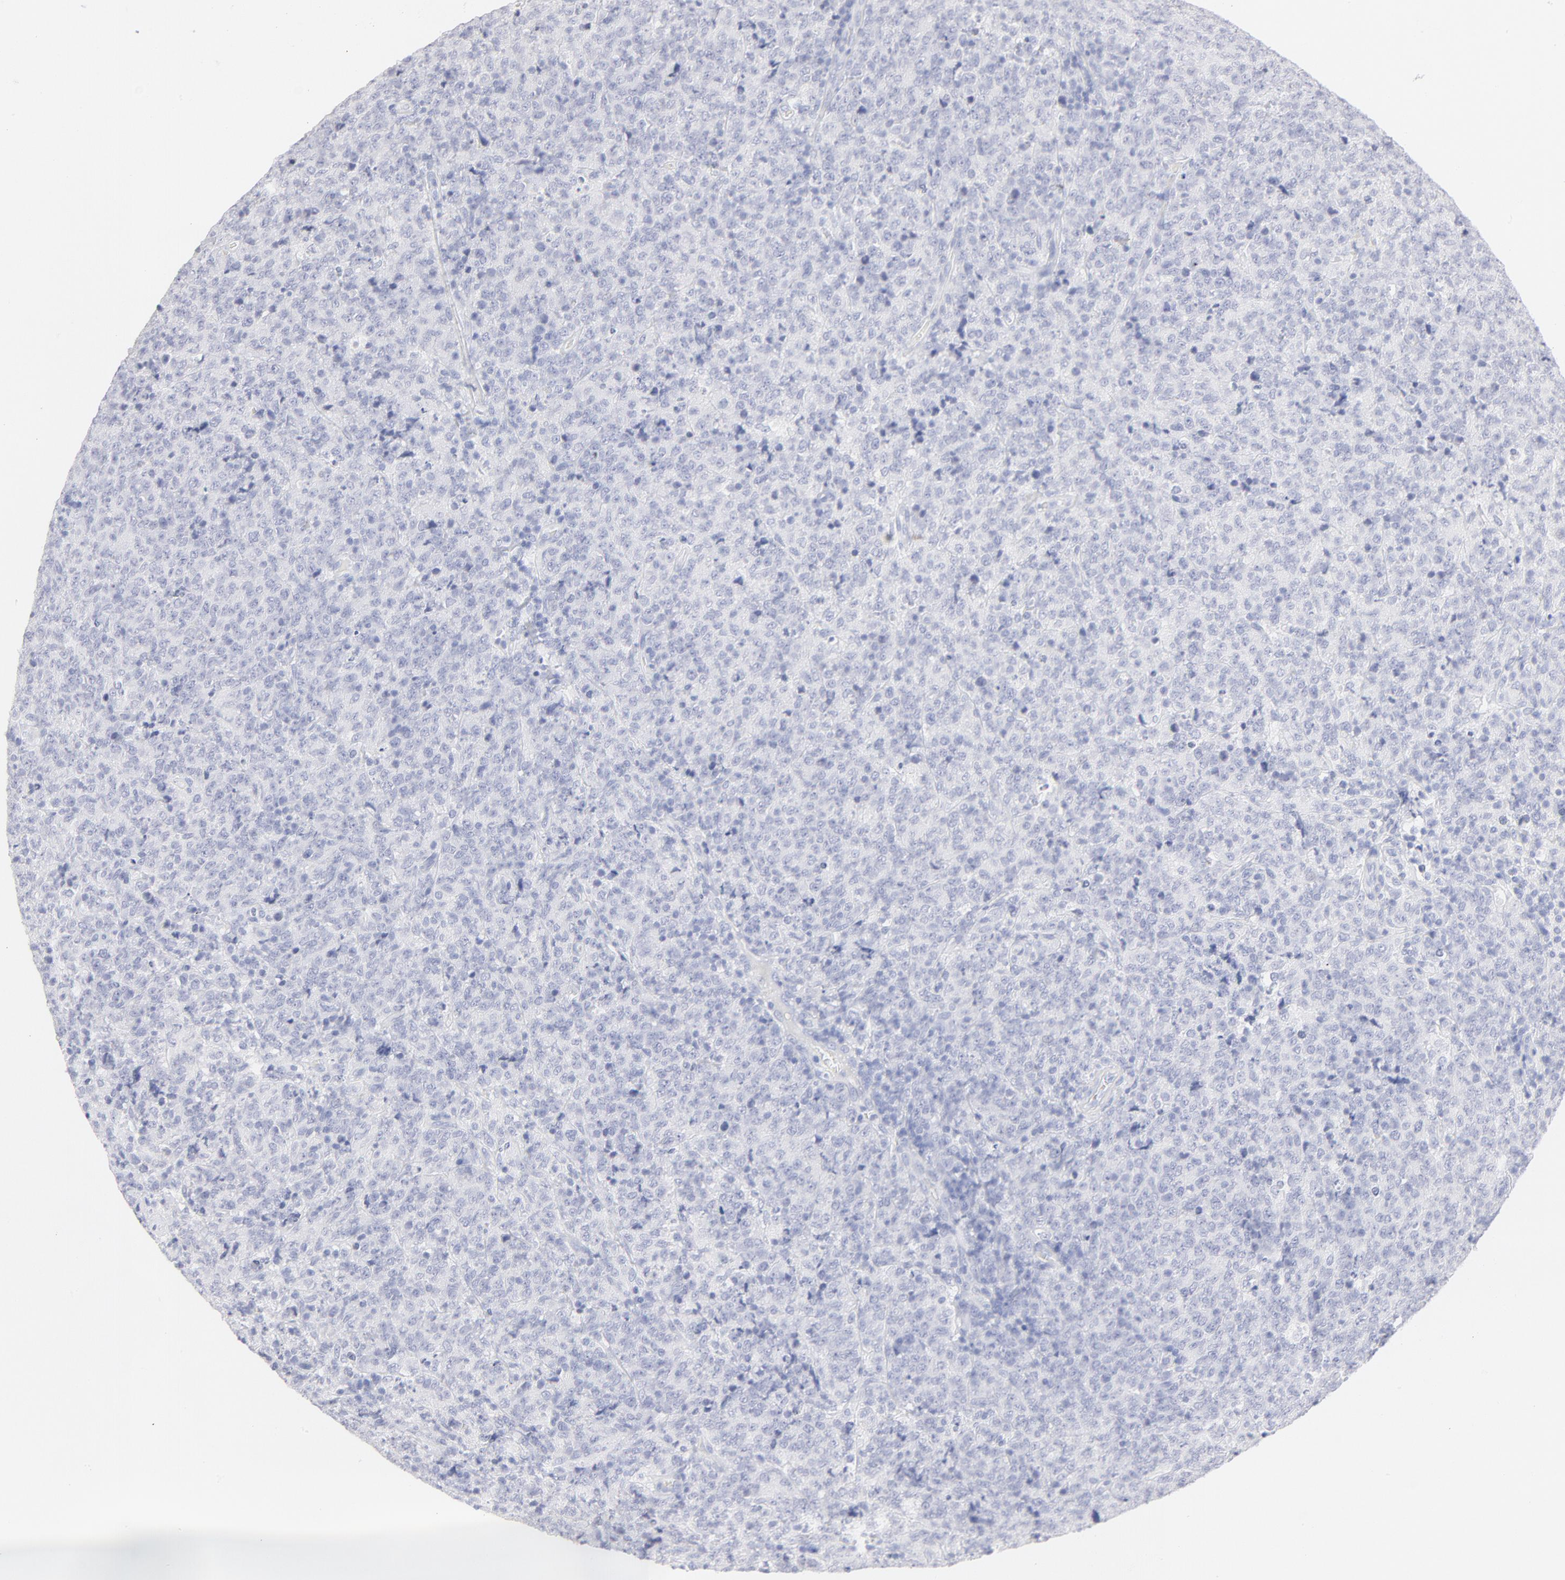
{"staining": {"intensity": "negative", "quantity": "none", "location": "none"}, "tissue": "lymphoma", "cell_type": "Tumor cells", "image_type": "cancer", "snomed": [{"axis": "morphology", "description": "Malignant lymphoma, non-Hodgkin's type, High grade"}, {"axis": "topography", "description": "Tonsil"}], "caption": "An immunohistochemistry (IHC) image of malignant lymphoma, non-Hodgkin's type (high-grade) is shown. There is no staining in tumor cells of malignant lymphoma, non-Hodgkin's type (high-grade).", "gene": "ELF3", "patient": {"sex": "female", "age": 36}}